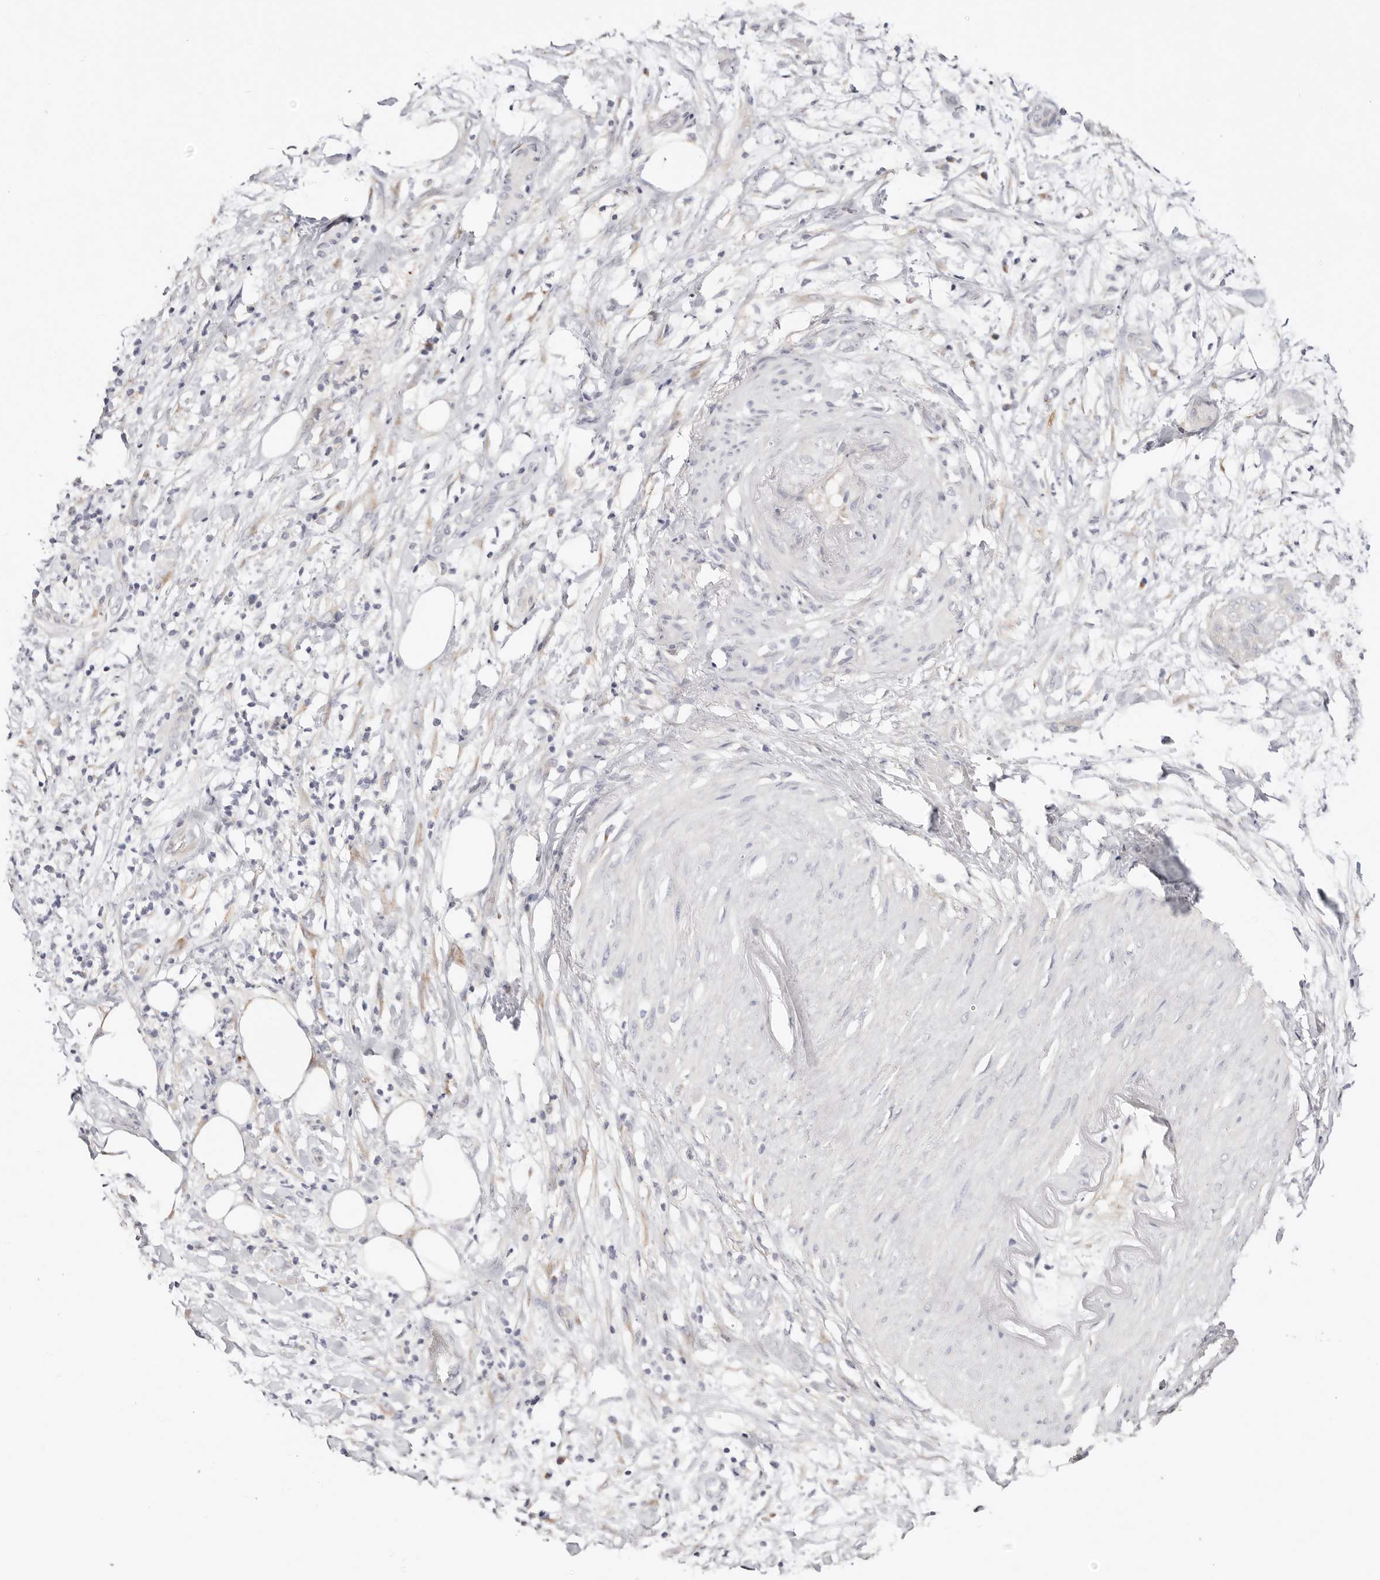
{"staining": {"intensity": "negative", "quantity": "none", "location": "none"}, "tissue": "pancreatic cancer", "cell_type": "Tumor cells", "image_type": "cancer", "snomed": [{"axis": "morphology", "description": "Adenocarcinoma, NOS"}, {"axis": "topography", "description": "Pancreas"}], "caption": "Photomicrograph shows no significant protein staining in tumor cells of pancreatic cancer (adenocarcinoma).", "gene": "DNASE1", "patient": {"sex": "female", "age": 78}}